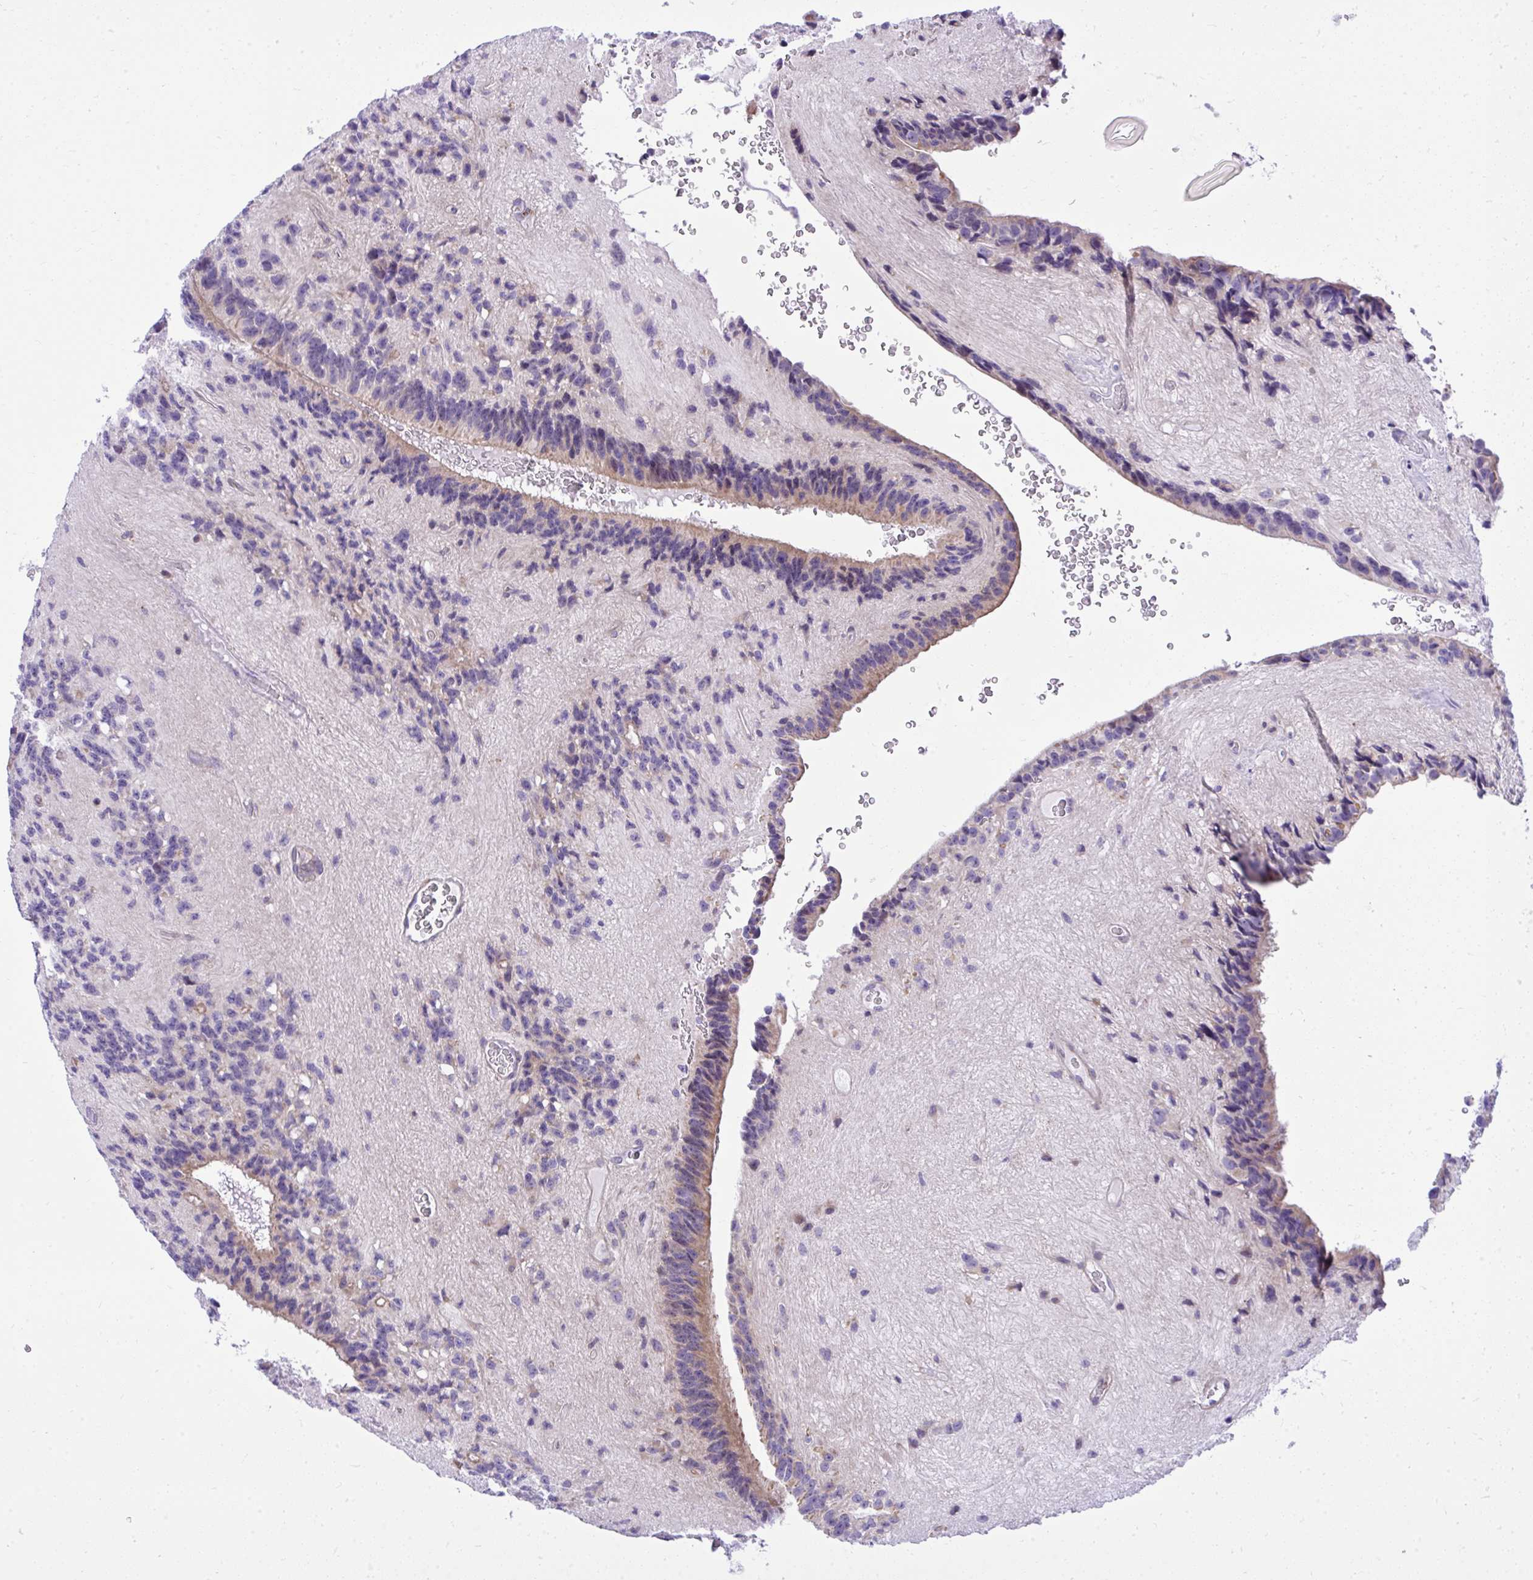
{"staining": {"intensity": "weak", "quantity": "<25%", "location": "cytoplasmic/membranous"}, "tissue": "glioma", "cell_type": "Tumor cells", "image_type": "cancer", "snomed": [{"axis": "morphology", "description": "Glioma, malignant, Low grade"}, {"axis": "topography", "description": "Brain"}], "caption": "Human glioma stained for a protein using immunohistochemistry exhibits no expression in tumor cells.", "gene": "GRK4", "patient": {"sex": "male", "age": 31}}